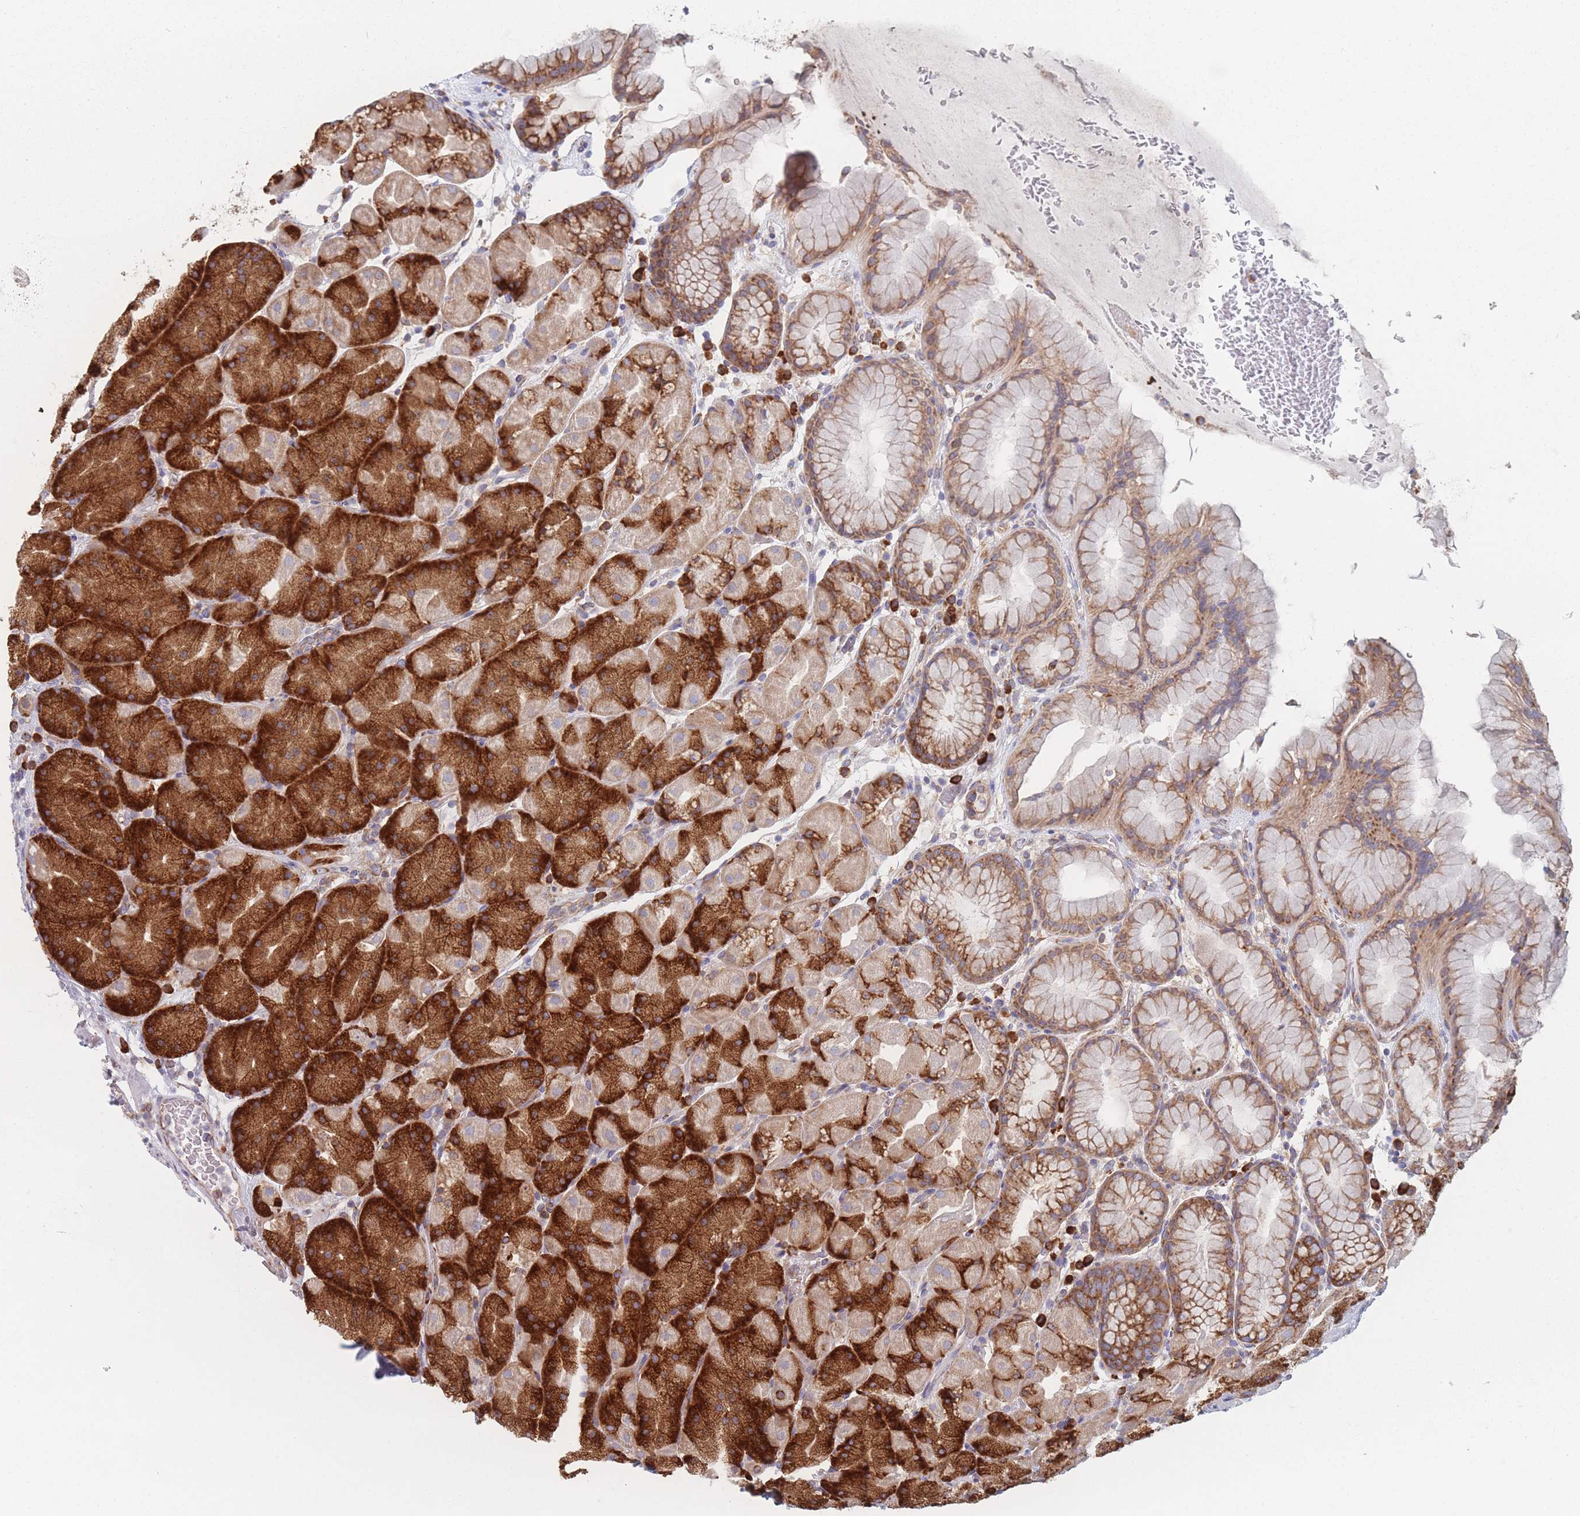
{"staining": {"intensity": "strong", "quantity": ">75%", "location": "cytoplasmic/membranous"}, "tissue": "stomach", "cell_type": "Glandular cells", "image_type": "normal", "snomed": [{"axis": "morphology", "description": "Normal tissue, NOS"}, {"axis": "topography", "description": "Stomach, upper"}, {"axis": "topography", "description": "Stomach, lower"}], "caption": "Immunohistochemical staining of normal stomach exhibits strong cytoplasmic/membranous protein positivity in about >75% of glandular cells. Using DAB (3,3'-diaminobenzidine) (brown) and hematoxylin (blue) stains, captured at high magnification using brightfield microscopy.", "gene": "EEF1B2", "patient": {"sex": "male", "age": 67}}